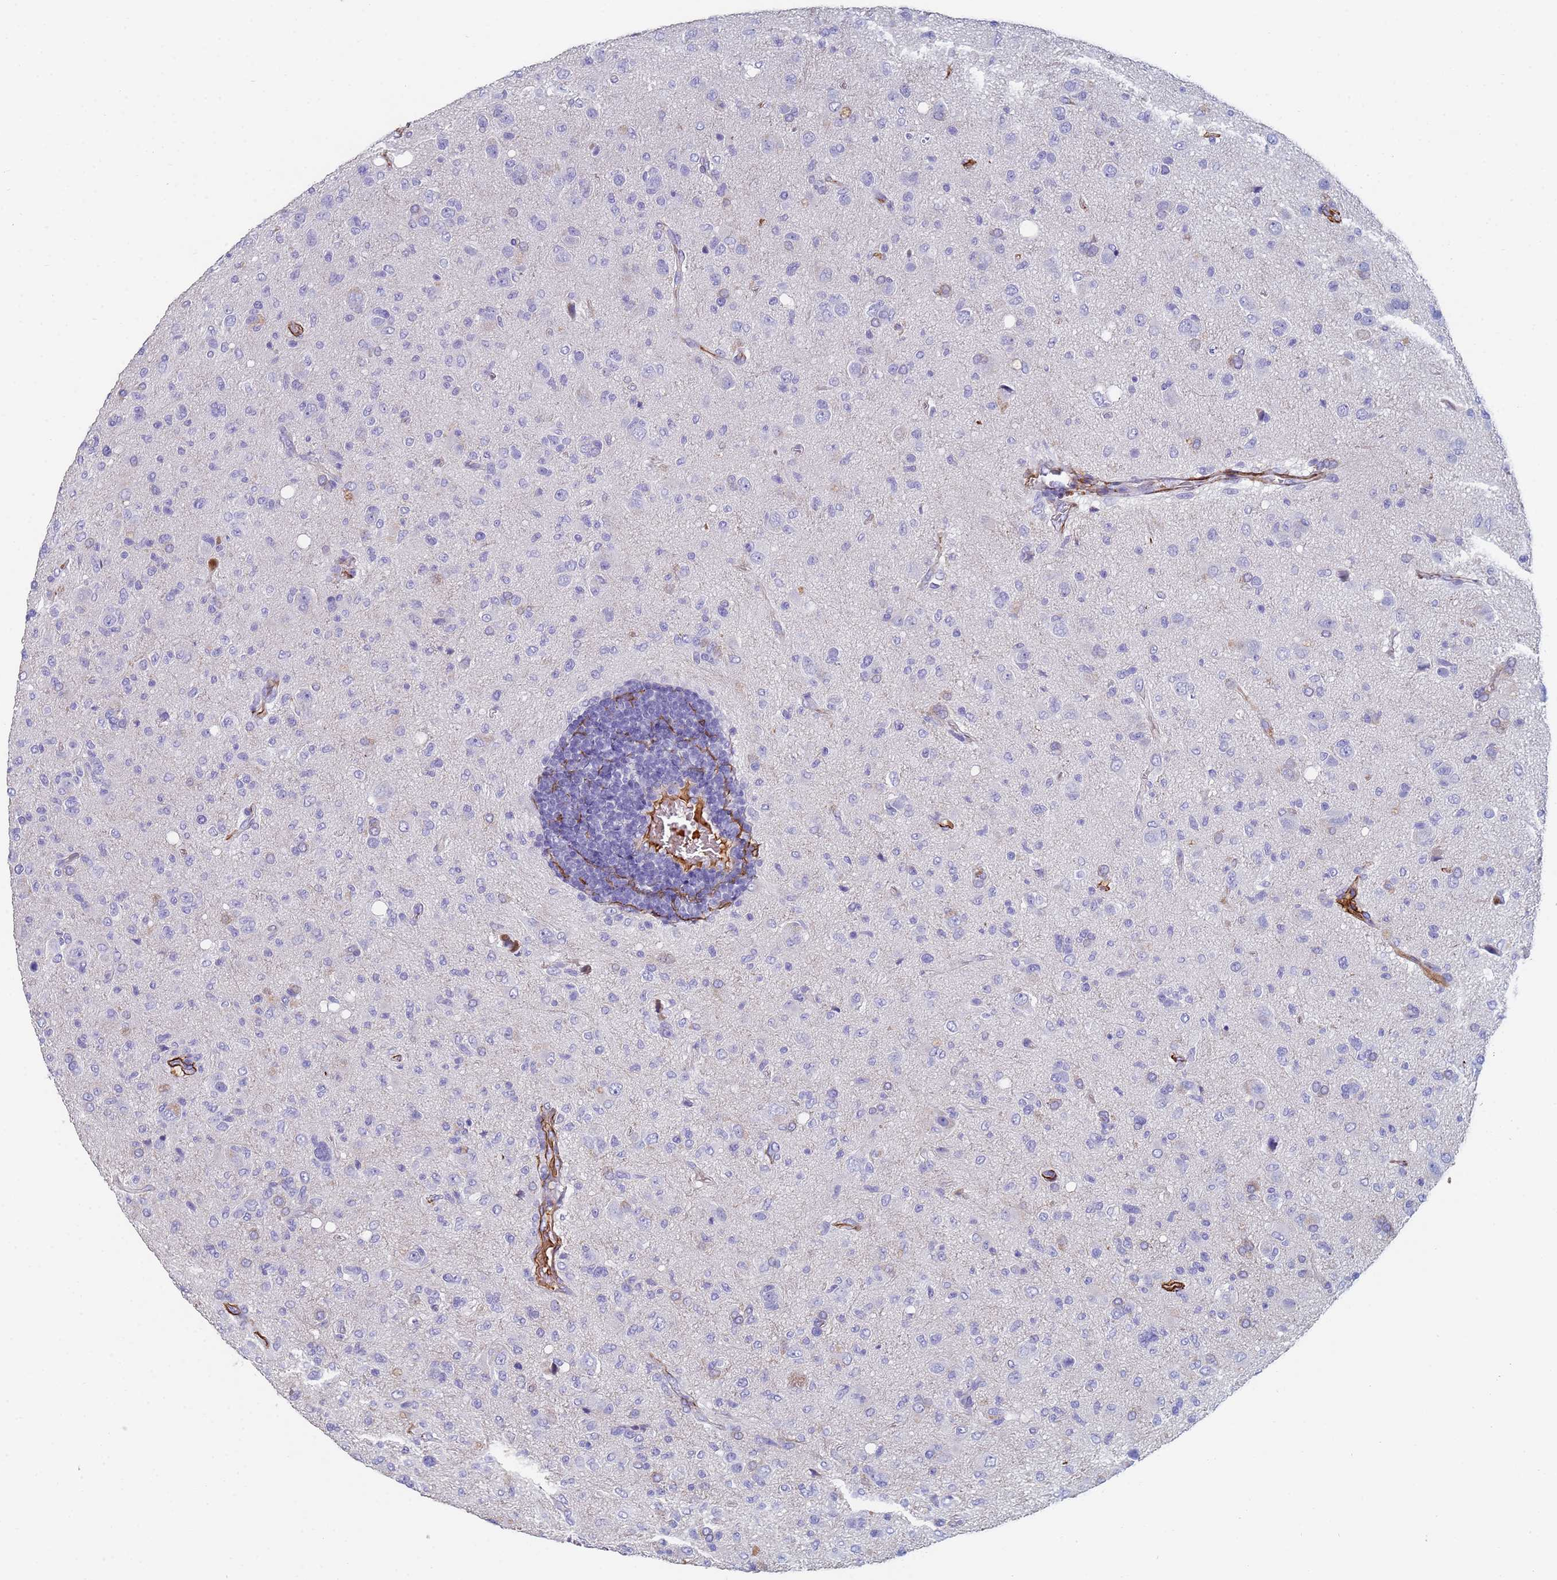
{"staining": {"intensity": "negative", "quantity": "none", "location": "none"}, "tissue": "glioma", "cell_type": "Tumor cells", "image_type": "cancer", "snomed": [{"axis": "morphology", "description": "Glioma, malignant, High grade"}, {"axis": "topography", "description": "Brain"}], "caption": "Human high-grade glioma (malignant) stained for a protein using IHC shows no positivity in tumor cells.", "gene": "ABCA8", "patient": {"sex": "female", "age": 57}}